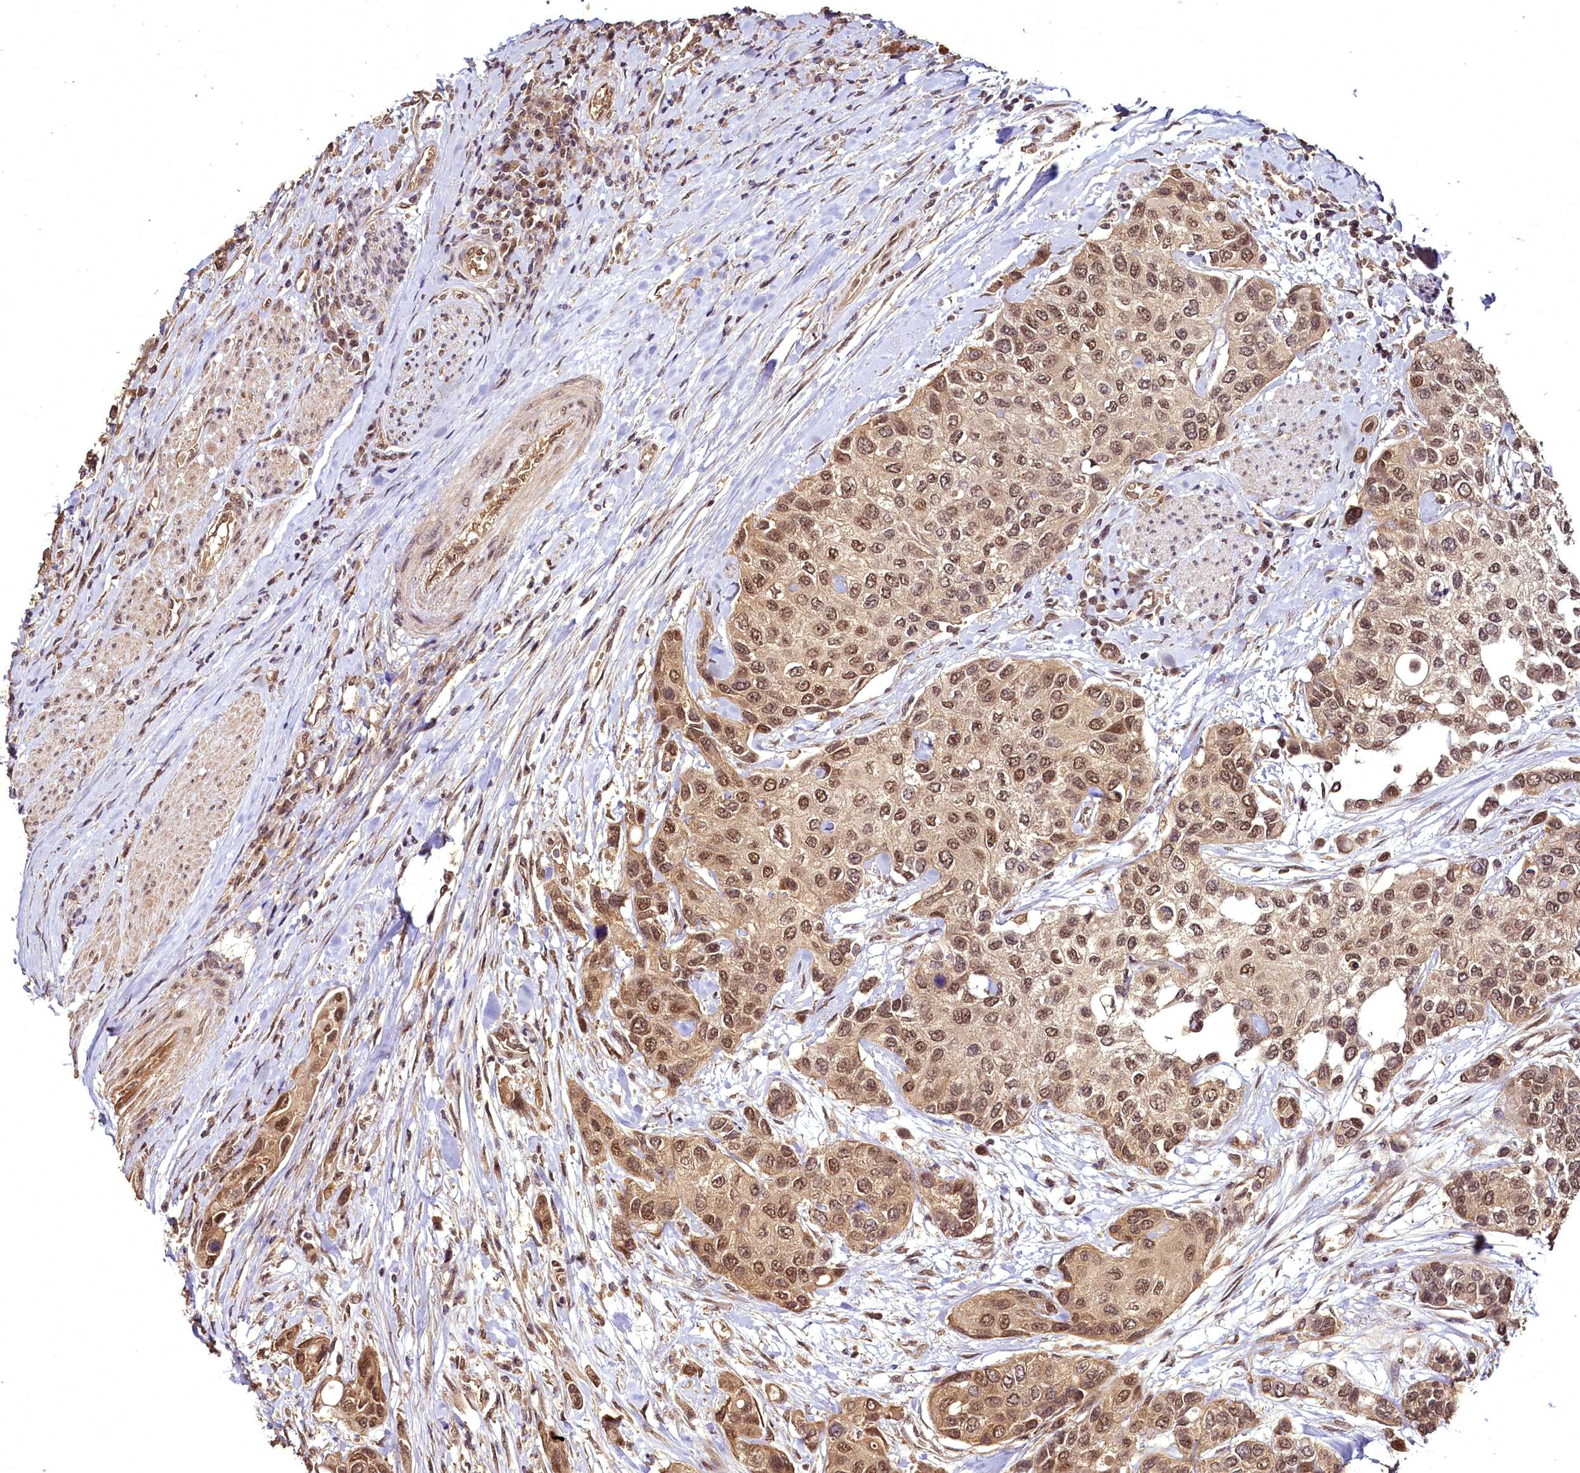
{"staining": {"intensity": "moderate", "quantity": ">75%", "location": "cytoplasmic/membranous,nuclear"}, "tissue": "urothelial cancer", "cell_type": "Tumor cells", "image_type": "cancer", "snomed": [{"axis": "morphology", "description": "Normal tissue, NOS"}, {"axis": "morphology", "description": "Urothelial carcinoma, High grade"}, {"axis": "topography", "description": "Vascular tissue"}, {"axis": "topography", "description": "Urinary bladder"}], "caption": "Urothelial cancer stained with a protein marker shows moderate staining in tumor cells.", "gene": "VPS51", "patient": {"sex": "female", "age": 56}}